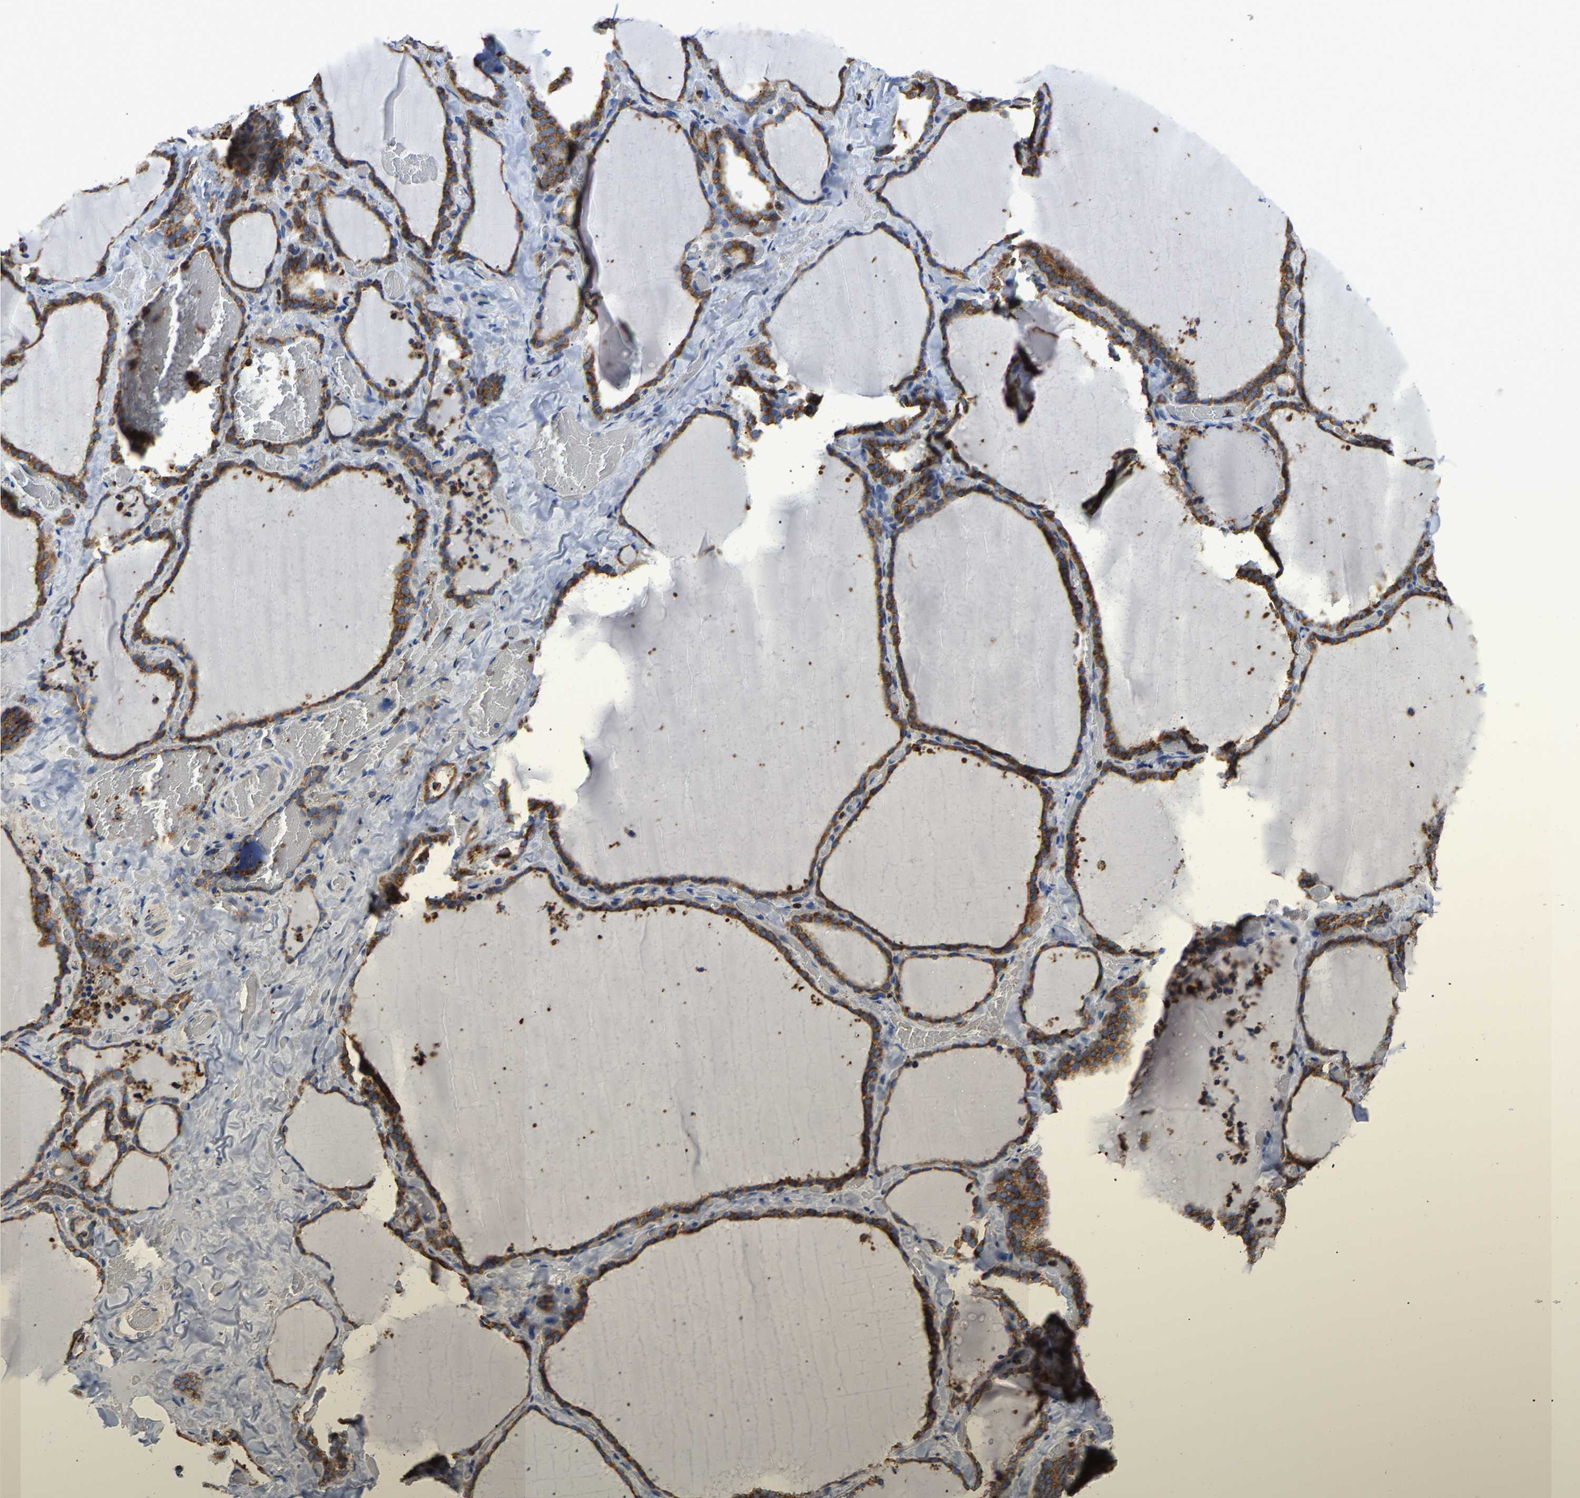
{"staining": {"intensity": "moderate", "quantity": ">75%", "location": "cytoplasmic/membranous"}, "tissue": "thyroid gland", "cell_type": "Glandular cells", "image_type": "normal", "snomed": [{"axis": "morphology", "description": "Normal tissue, NOS"}, {"axis": "topography", "description": "Thyroid gland"}], "caption": "Thyroid gland stained with DAB (3,3'-diaminobenzidine) immunohistochemistry (IHC) exhibits medium levels of moderate cytoplasmic/membranous expression in approximately >75% of glandular cells. (Stains: DAB (3,3'-diaminobenzidine) in brown, nuclei in blue, Microscopy: brightfield microscopy at high magnification).", "gene": "P4HB", "patient": {"sex": "female", "age": 22}}